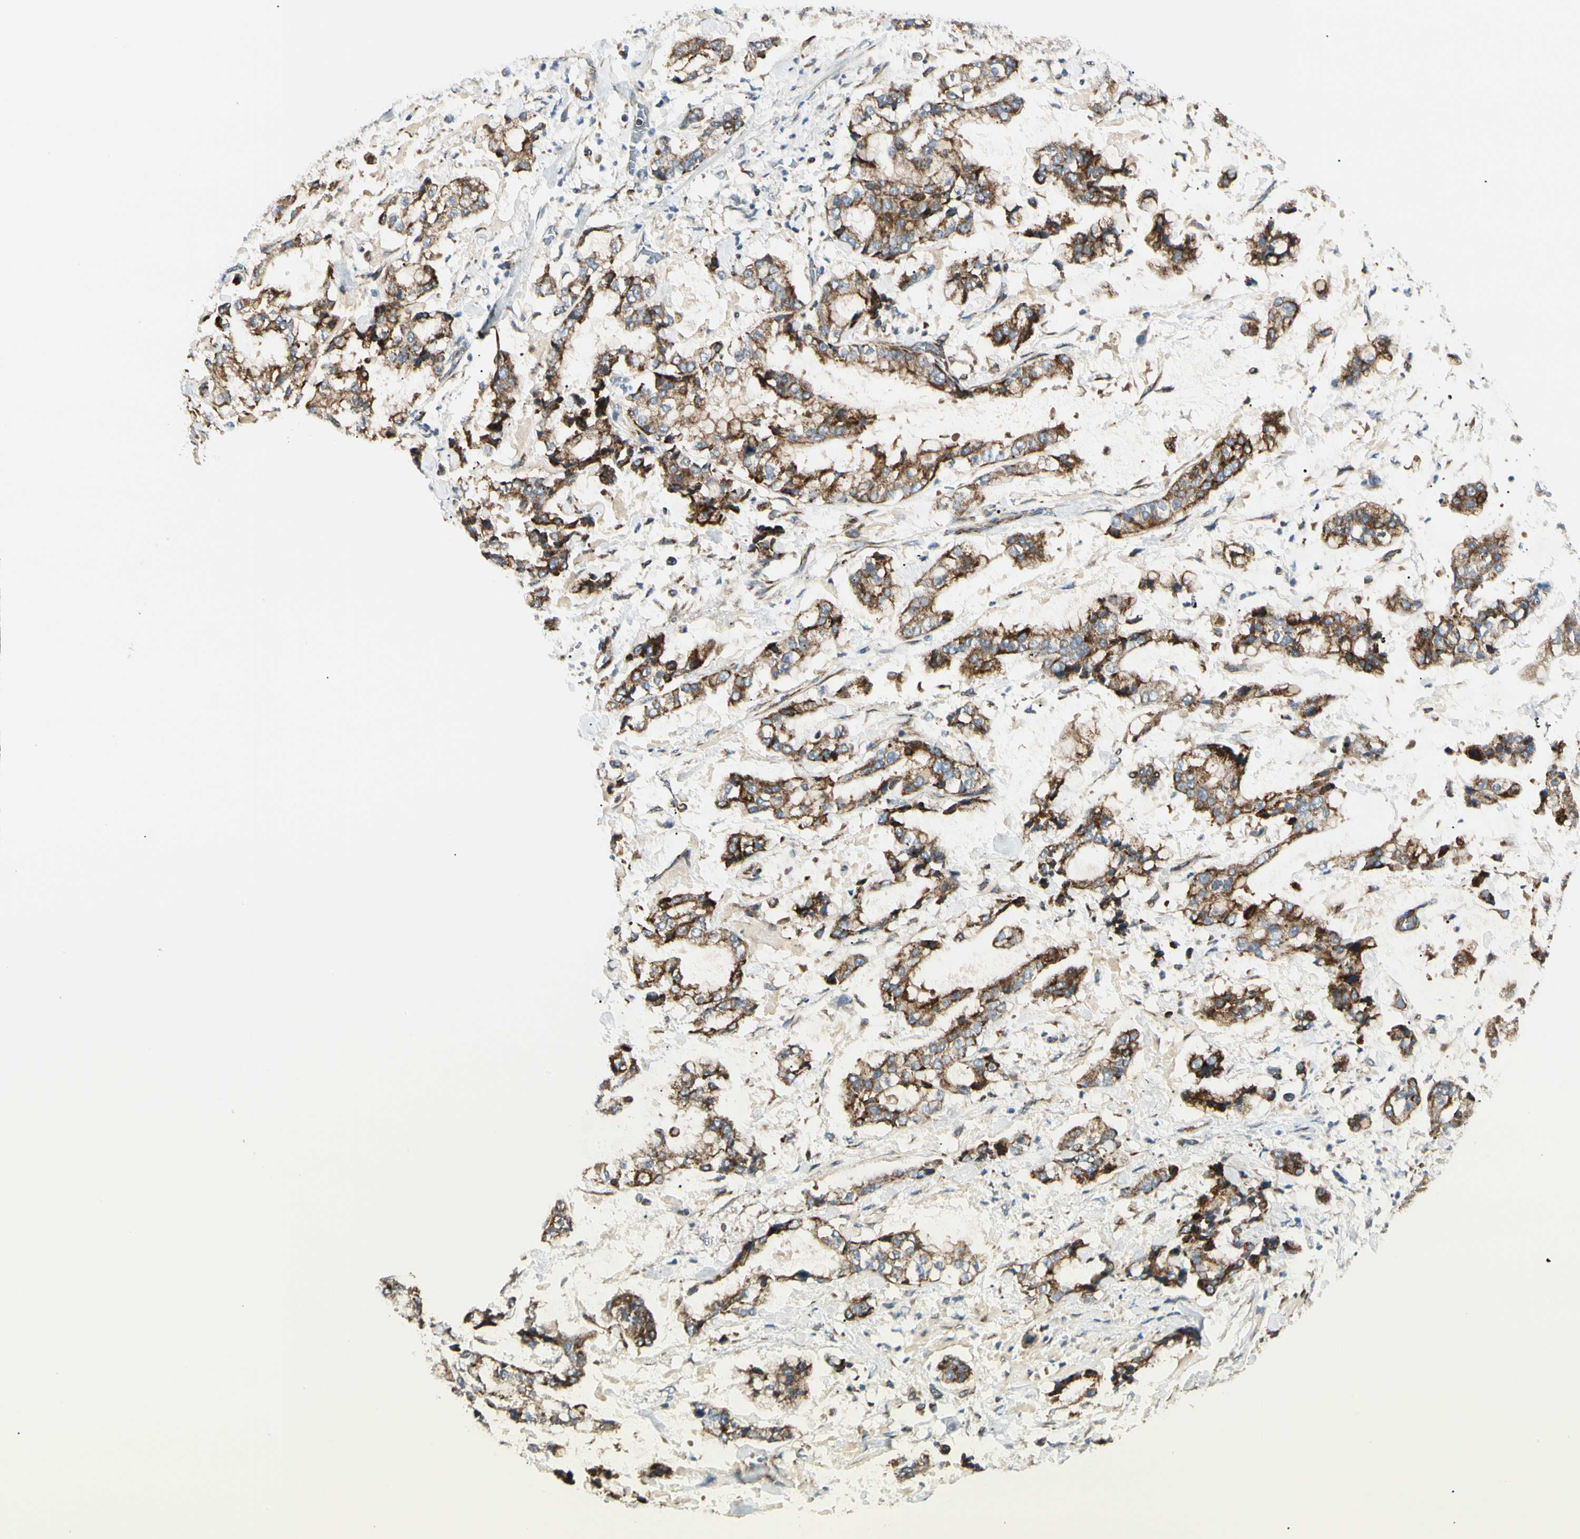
{"staining": {"intensity": "strong", "quantity": ">75%", "location": "cytoplasmic/membranous"}, "tissue": "stomach cancer", "cell_type": "Tumor cells", "image_type": "cancer", "snomed": [{"axis": "morphology", "description": "Normal tissue, NOS"}, {"axis": "morphology", "description": "Adenocarcinoma, NOS"}, {"axis": "topography", "description": "Stomach, upper"}, {"axis": "topography", "description": "Stomach"}], "caption": "This histopathology image exhibits stomach cancer stained with immunohistochemistry (IHC) to label a protein in brown. The cytoplasmic/membranous of tumor cells show strong positivity for the protein. Nuclei are counter-stained blue.", "gene": "TBC1D10A", "patient": {"sex": "male", "age": 76}}